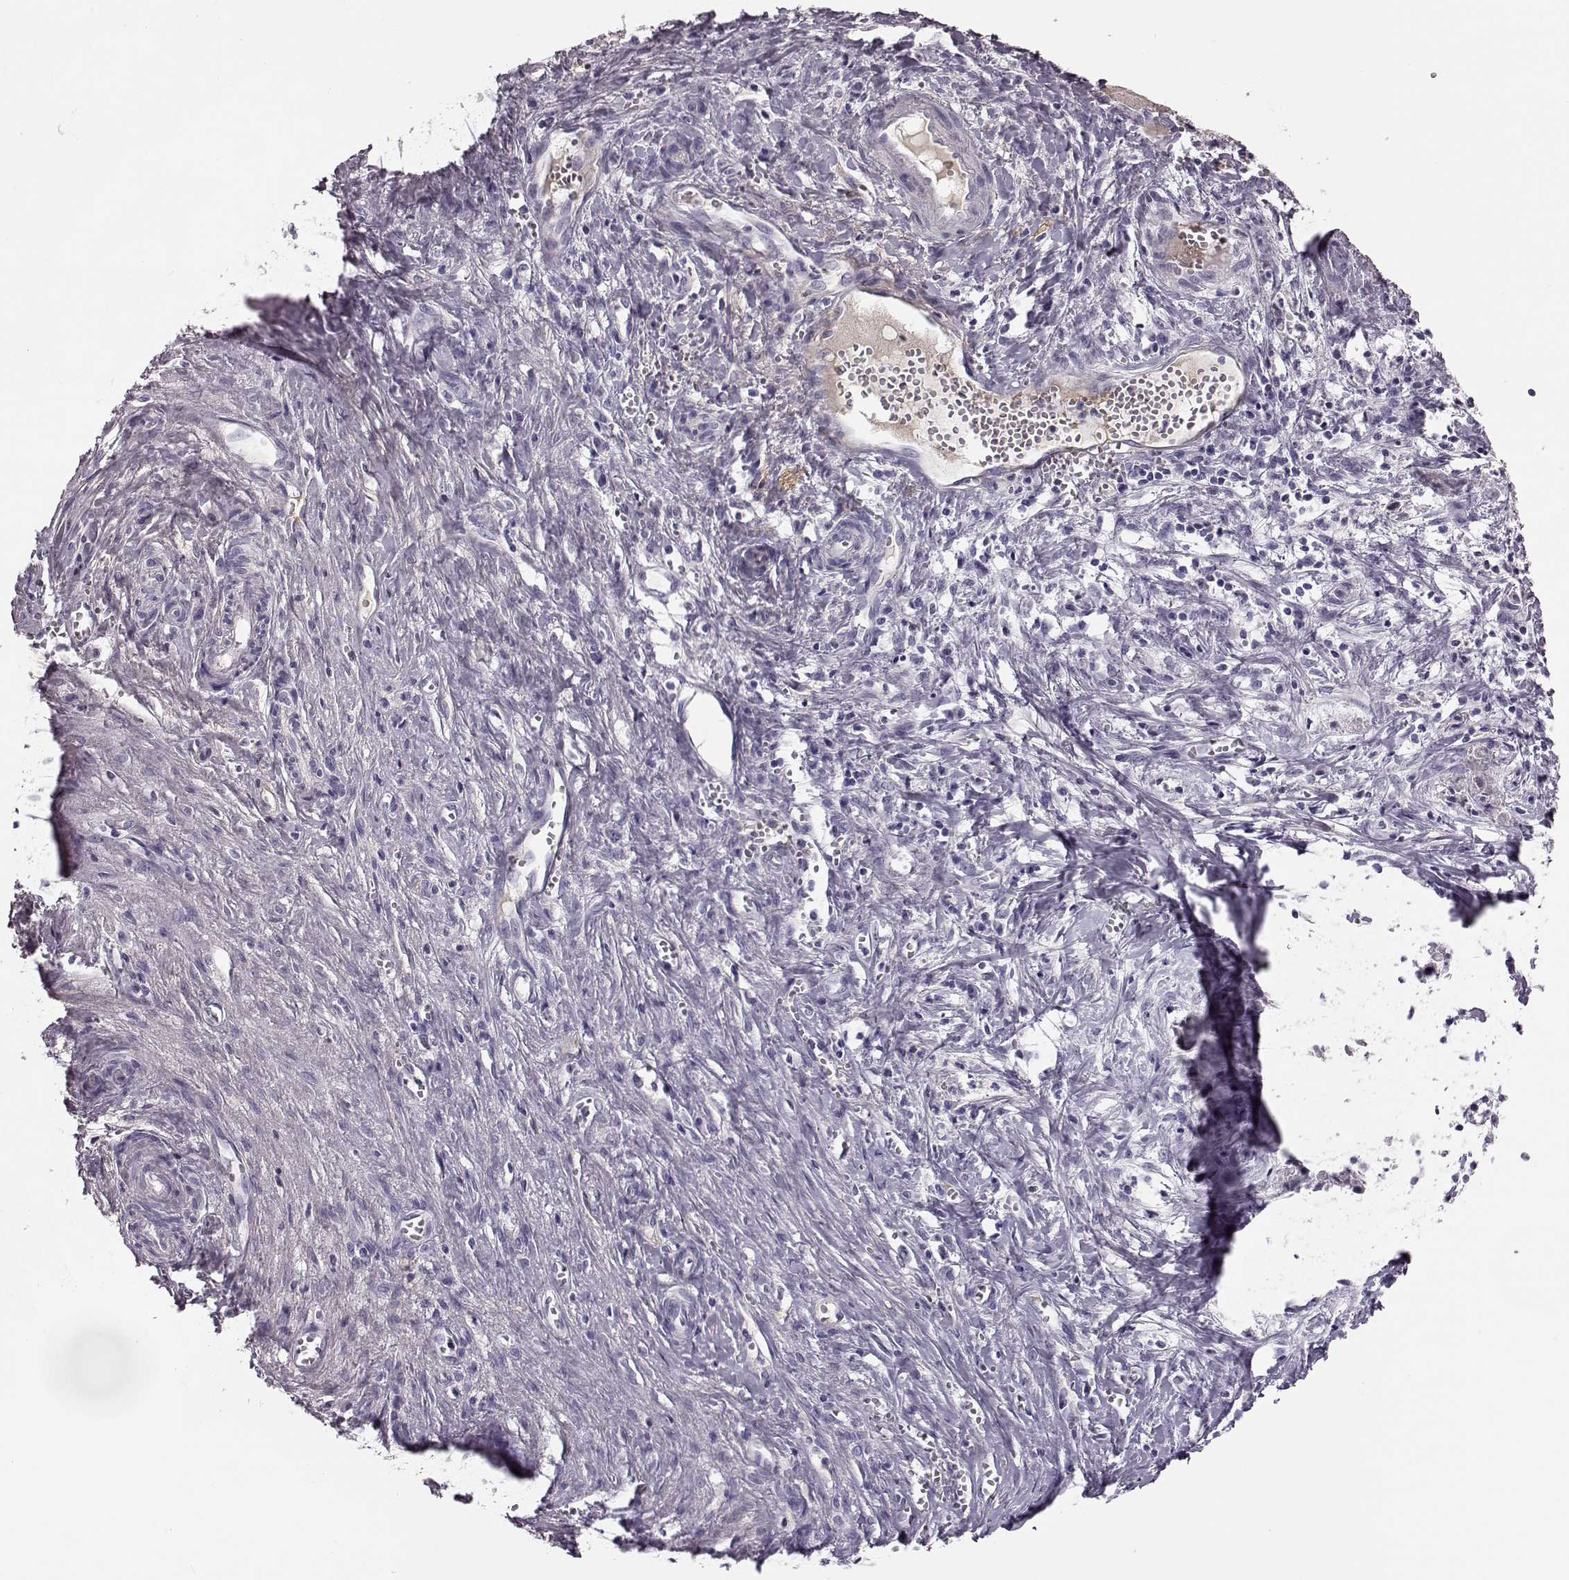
{"staining": {"intensity": "negative", "quantity": "none", "location": "none"}, "tissue": "liver cancer", "cell_type": "Tumor cells", "image_type": "cancer", "snomed": [{"axis": "morphology", "description": "Cholangiocarcinoma"}, {"axis": "topography", "description": "Liver"}], "caption": "Tumor cells are negative for protein expression in human cholangiocarcinoma (liver).", "gene": "TRIM69", "patient": {"sex": "female", "age": 65}}